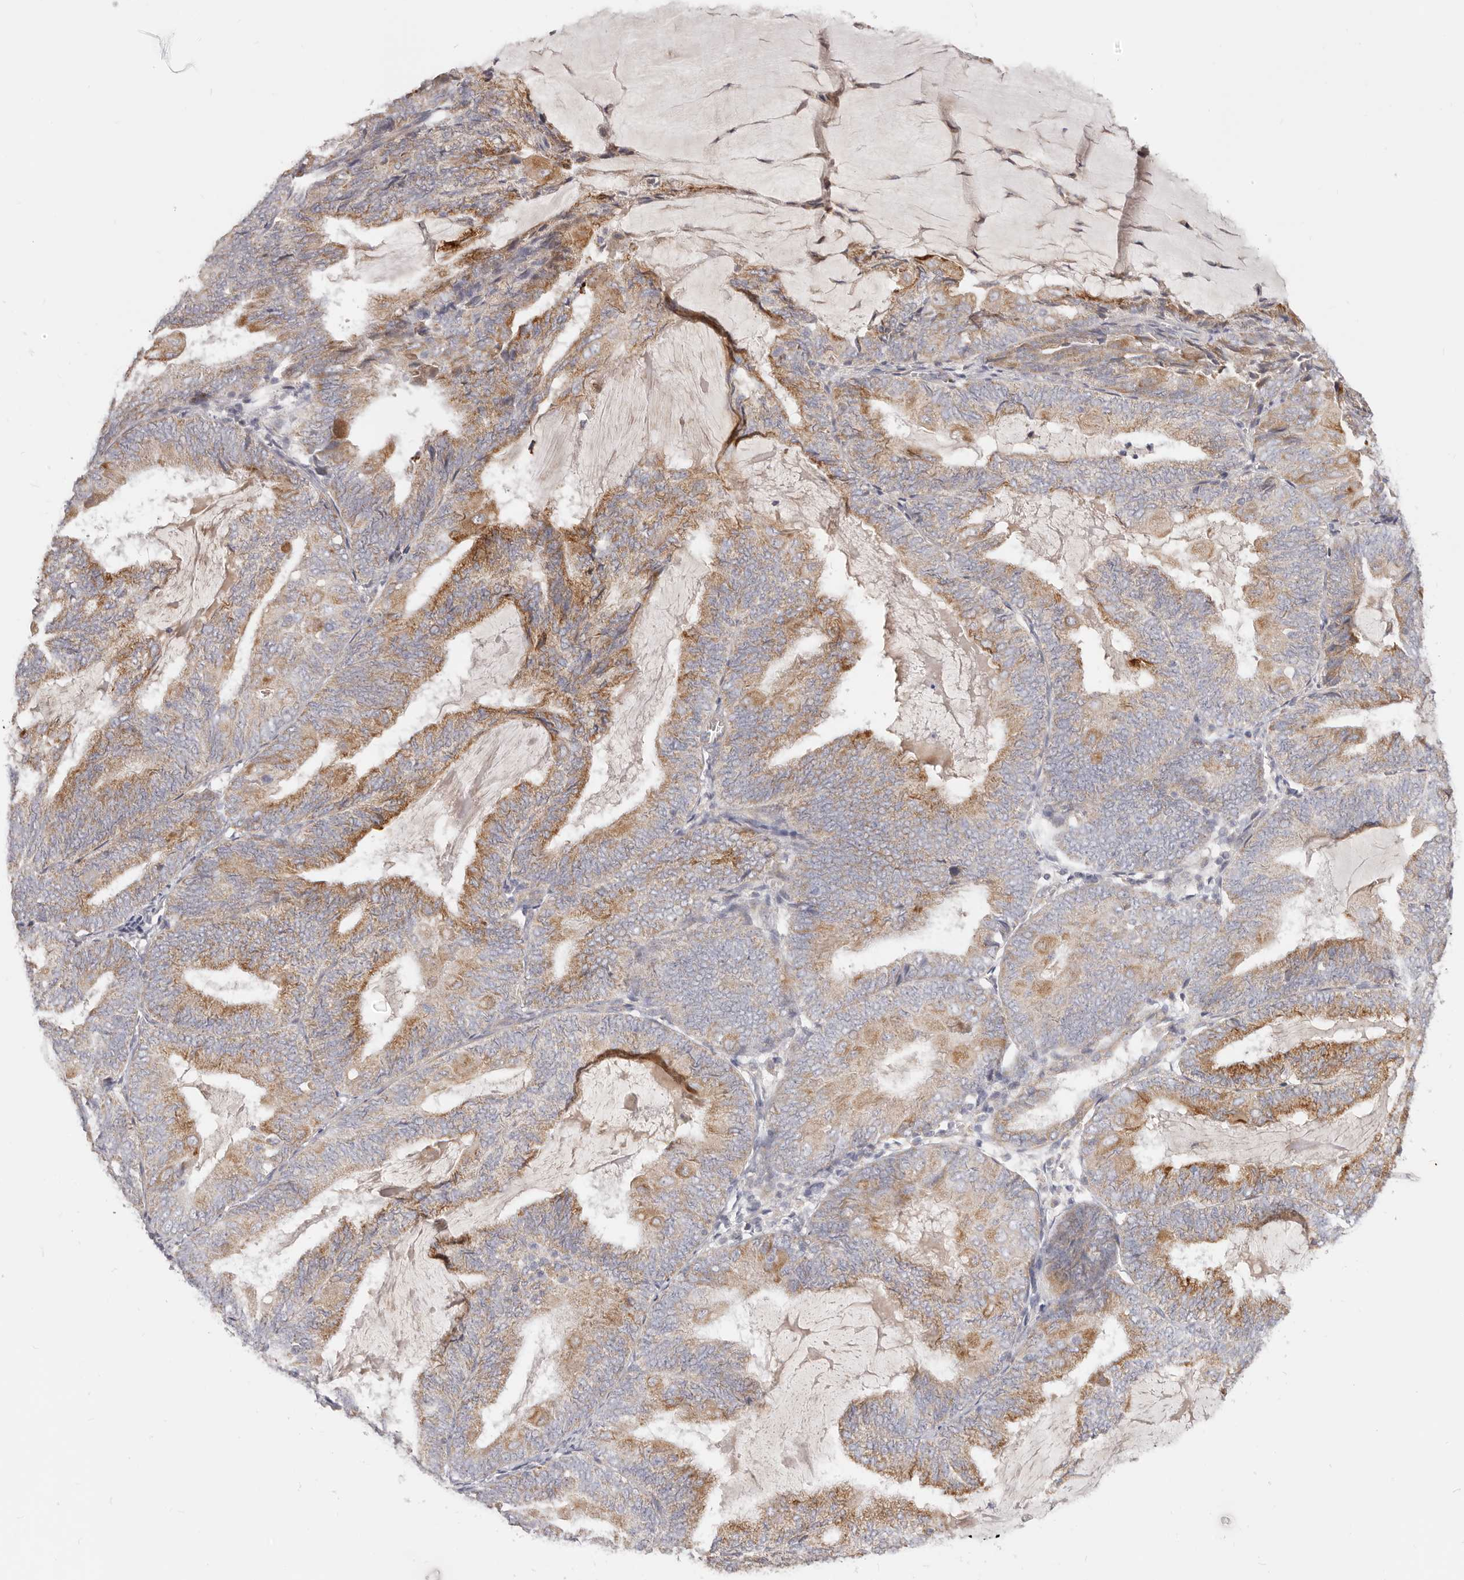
{"staining": {"intensity": "moderate", "quantity": ">75%", "location": "cytoplasmic/membranous"}, "tissue": "endometrial cancer", "cell_type": "Tumor cells", "image_type": "cancer", "snomed": [{"axis": "morphology", "description": "Adenocarcinoma, NOS"}, {"axis": "topography", "description": "Endometrium"}], "caption": "This is an image of immunohistochemistry staining of endometrial cancer (adenocarcinoma), which shows moderate expression in the cytoplasmic/membranous of tumor cells.", "gene": "TFB2M", "patient": {"sex": "female", "age": 81}}